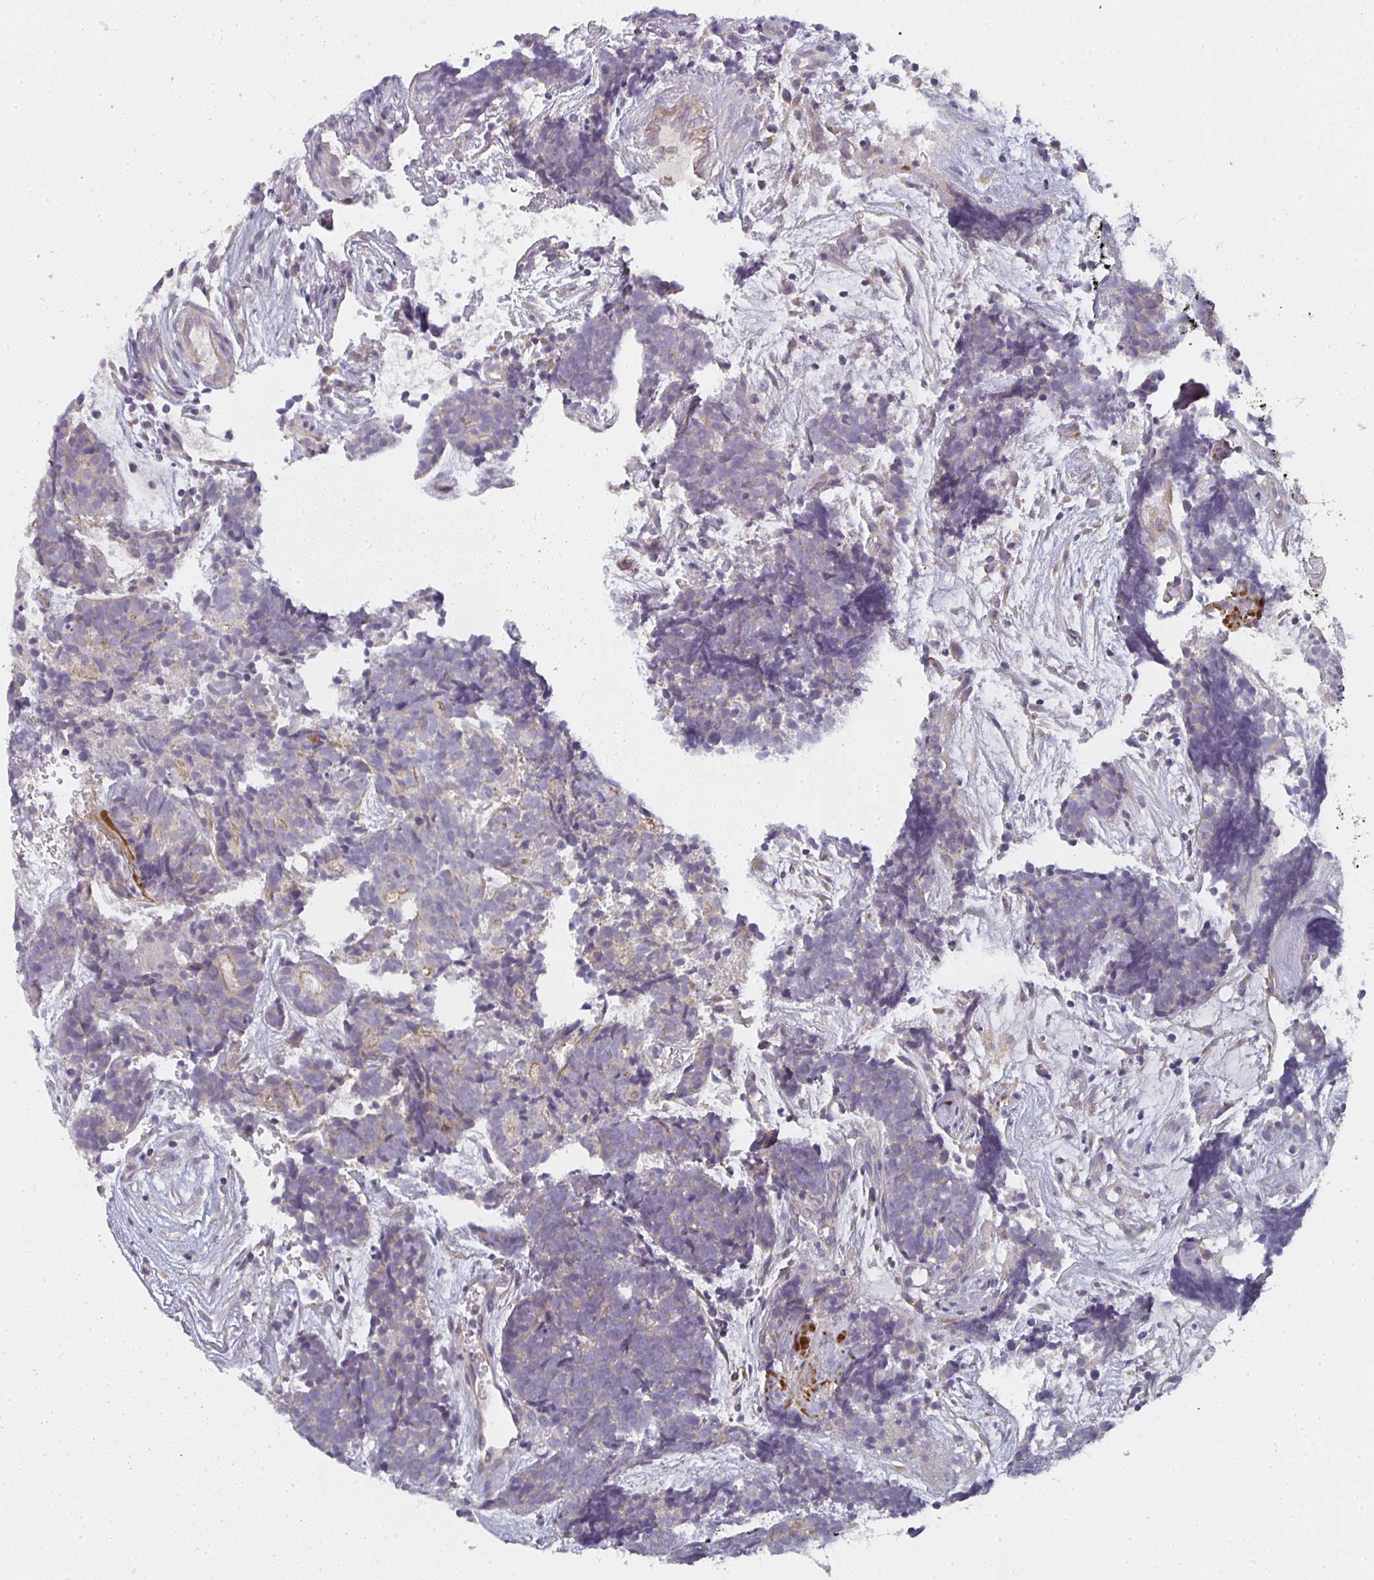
{"staining": {"intensity": "negative", "quantity": "none", "location": "none"}, "tissue": "head and neck cancer", "cell_type": "Tumor cells", "image_type": "cancer", "snomed": [{"axis": "morphology", "description": "Adenocarcinoma, NOS"}, {"axis": "topography", "description": "Head-Neck"}], "caption": "There is no significant staining in tumor cells of adenocarcinoma (head and neck).", "gene": "CTHRC1", "patient": {"sex": "female", "age": 81}}